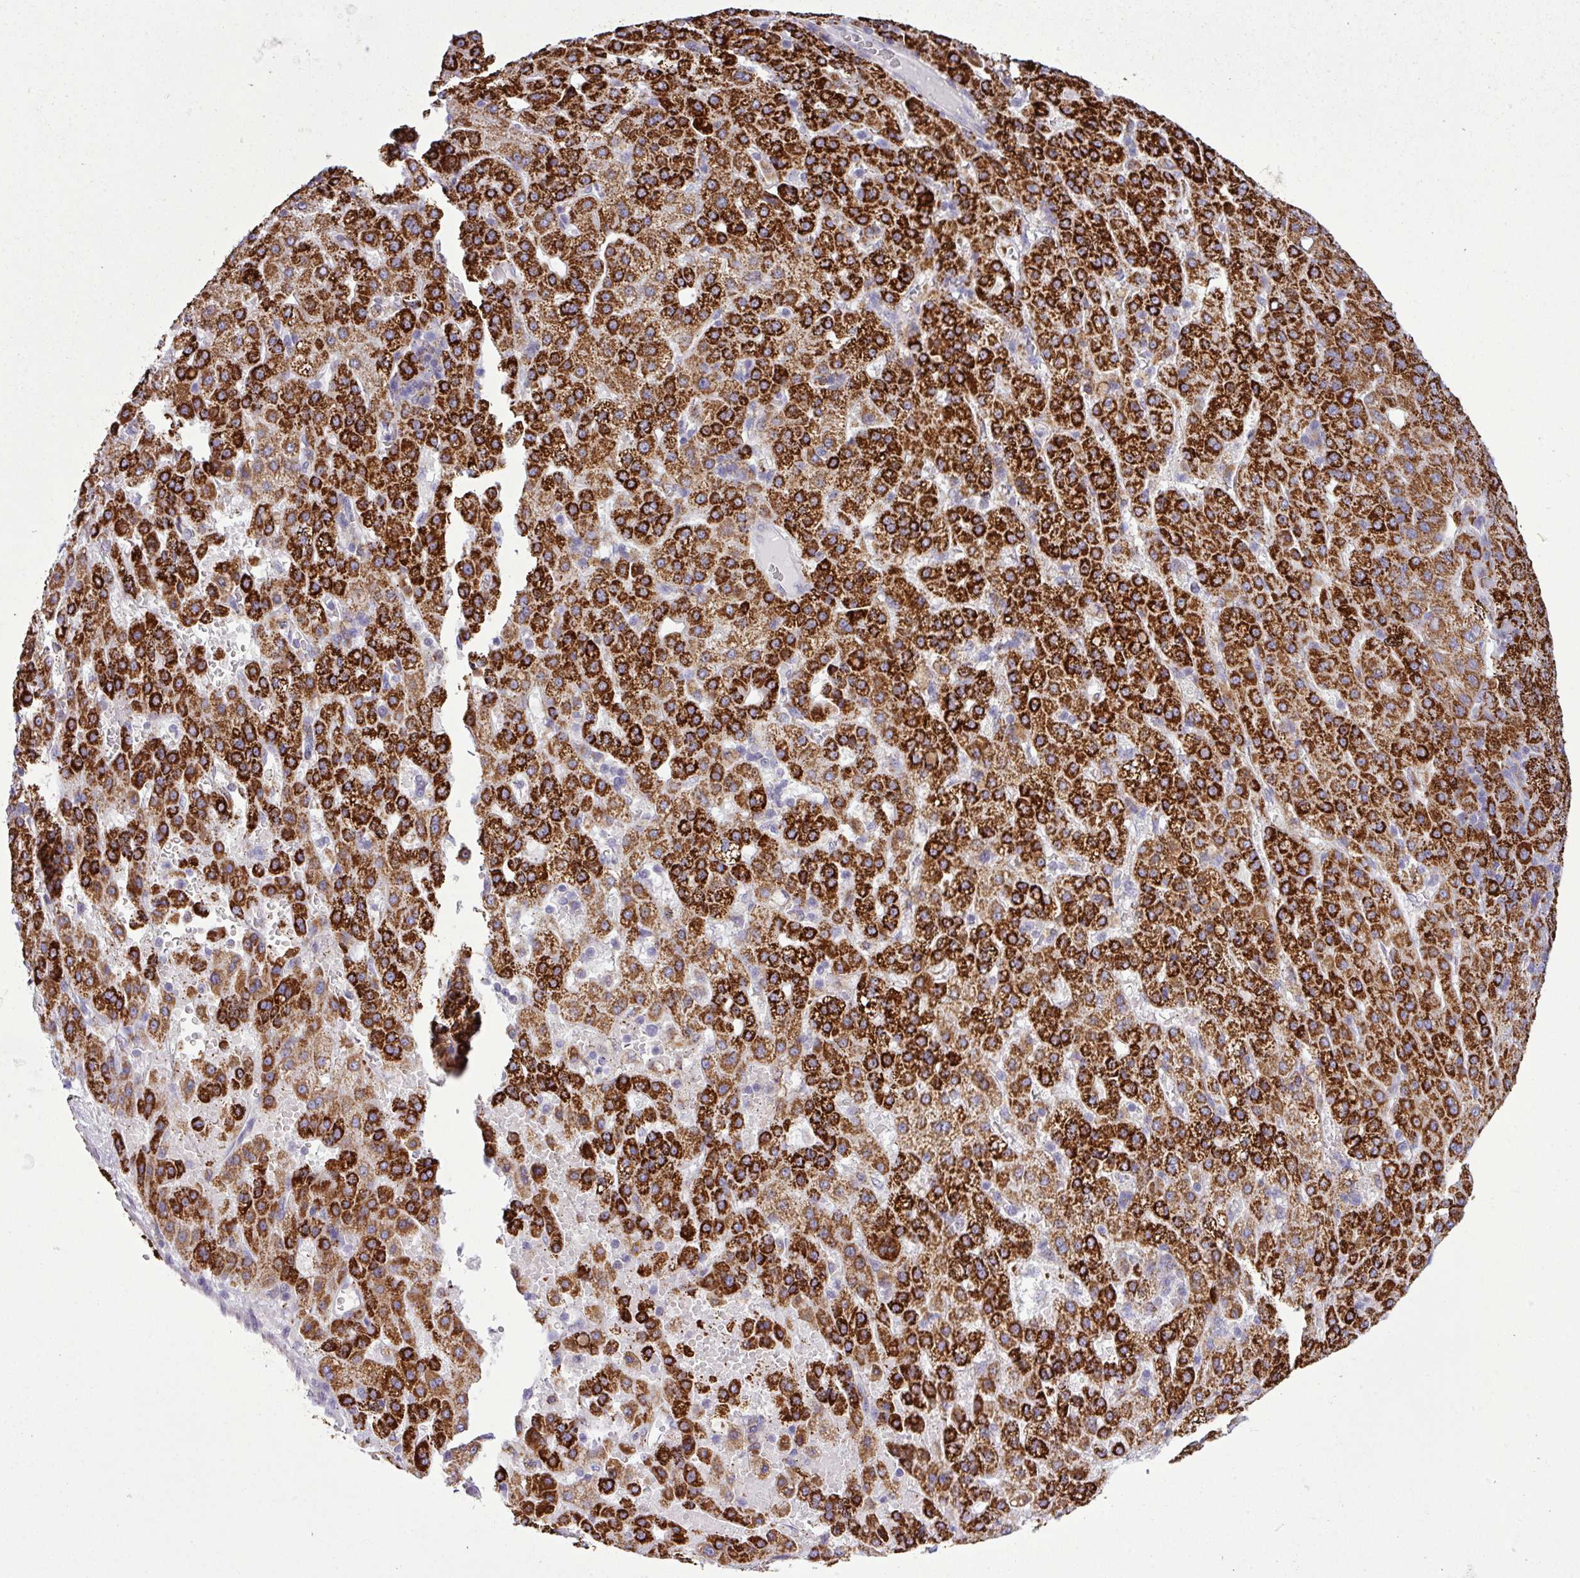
{"staining": {"intensity": "strong", "quantity": ">75%", "location": "cytoplasmic/membranous"}, "tissue": "liver cancer", "cell_type": "Tumor cells", "image_type": "cancer", "snomed": [{"axis": "morphology", "description": "Carcinoma, Hepatocellular, NOS"}, {"axis": "topography", "description": "Liver"}], "caption": "Liver cancer (hepatocellular carcinoma) was stained to show a protein in brown. There is high levels of strong cytoplasmic/membranous positivity in about >75% of tumor cells. The staining was performed using DAB (3,3'-diaminobenzidine), with brown indicating positive protein expression. Nuclei are stained blue with hematoxylin.", "gene": "SGPP1", "patient": {"sex": "male", "age": 65}}